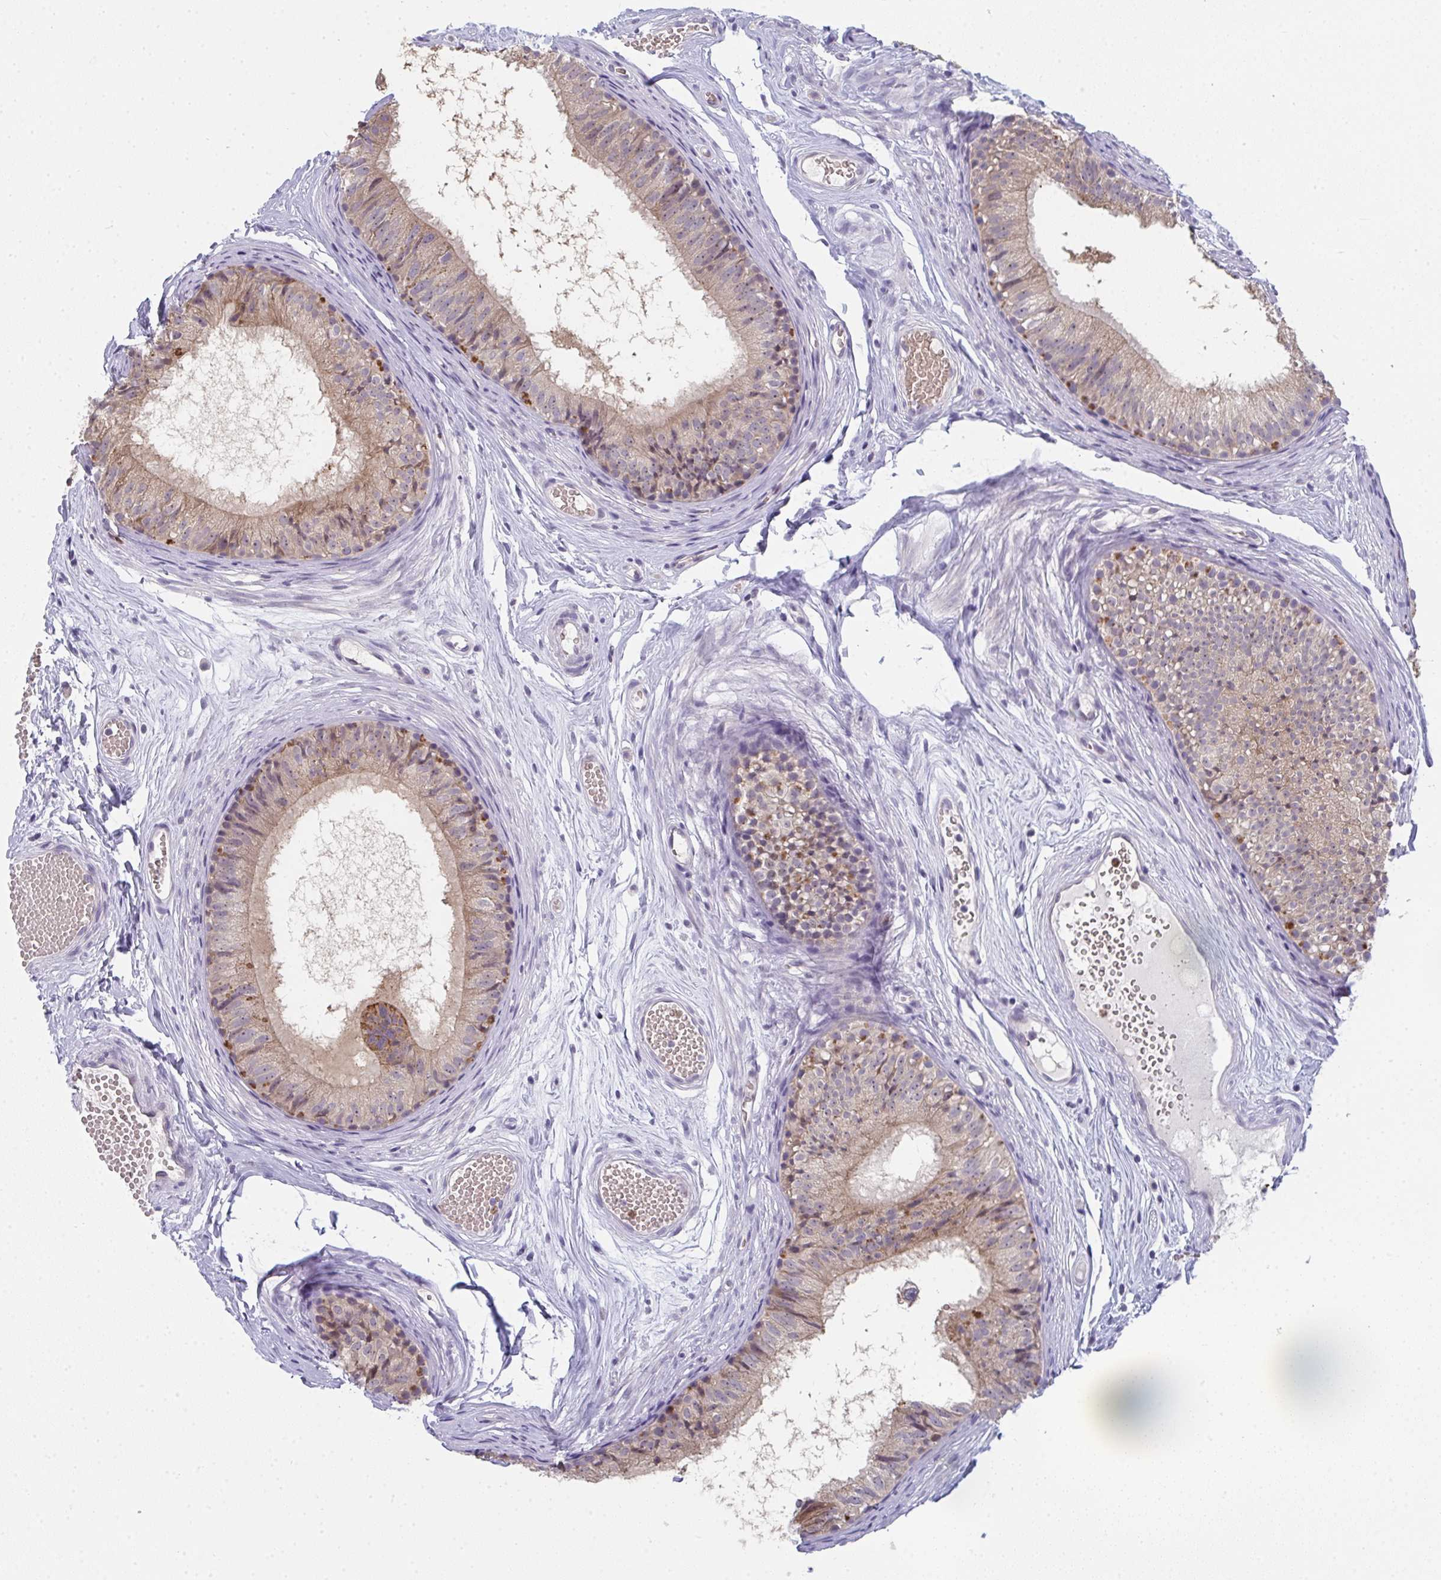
{"staining": {"intensity": "moderate", "quantity": ">75%", "location": "cytoplasmic/membranous,nuclear"}, "tissue": "epididymis", "cell_type": "Glandular cells", "image_type": "normal", "snomed": [{"axis": "morphology", "description": "Normal tissue, NOS"}, {"axis": "morphology", "description": "Seminoma, NOS"}, {"axis": "topography", "description": "Testis"}, {"axis": "topography", "description": "Epididymis"}], "caption": "Immunohistochemistry (IHC) histopathology image of unremarkable human epididymis stained for a protein (brown), which exhibits medium levels of moderate cytoplasmic/membranous,nuclear expression in approximately >75% of glandular cells.", "gene": "RIOK1", "patient": {"sex": "male", "age": 34}}